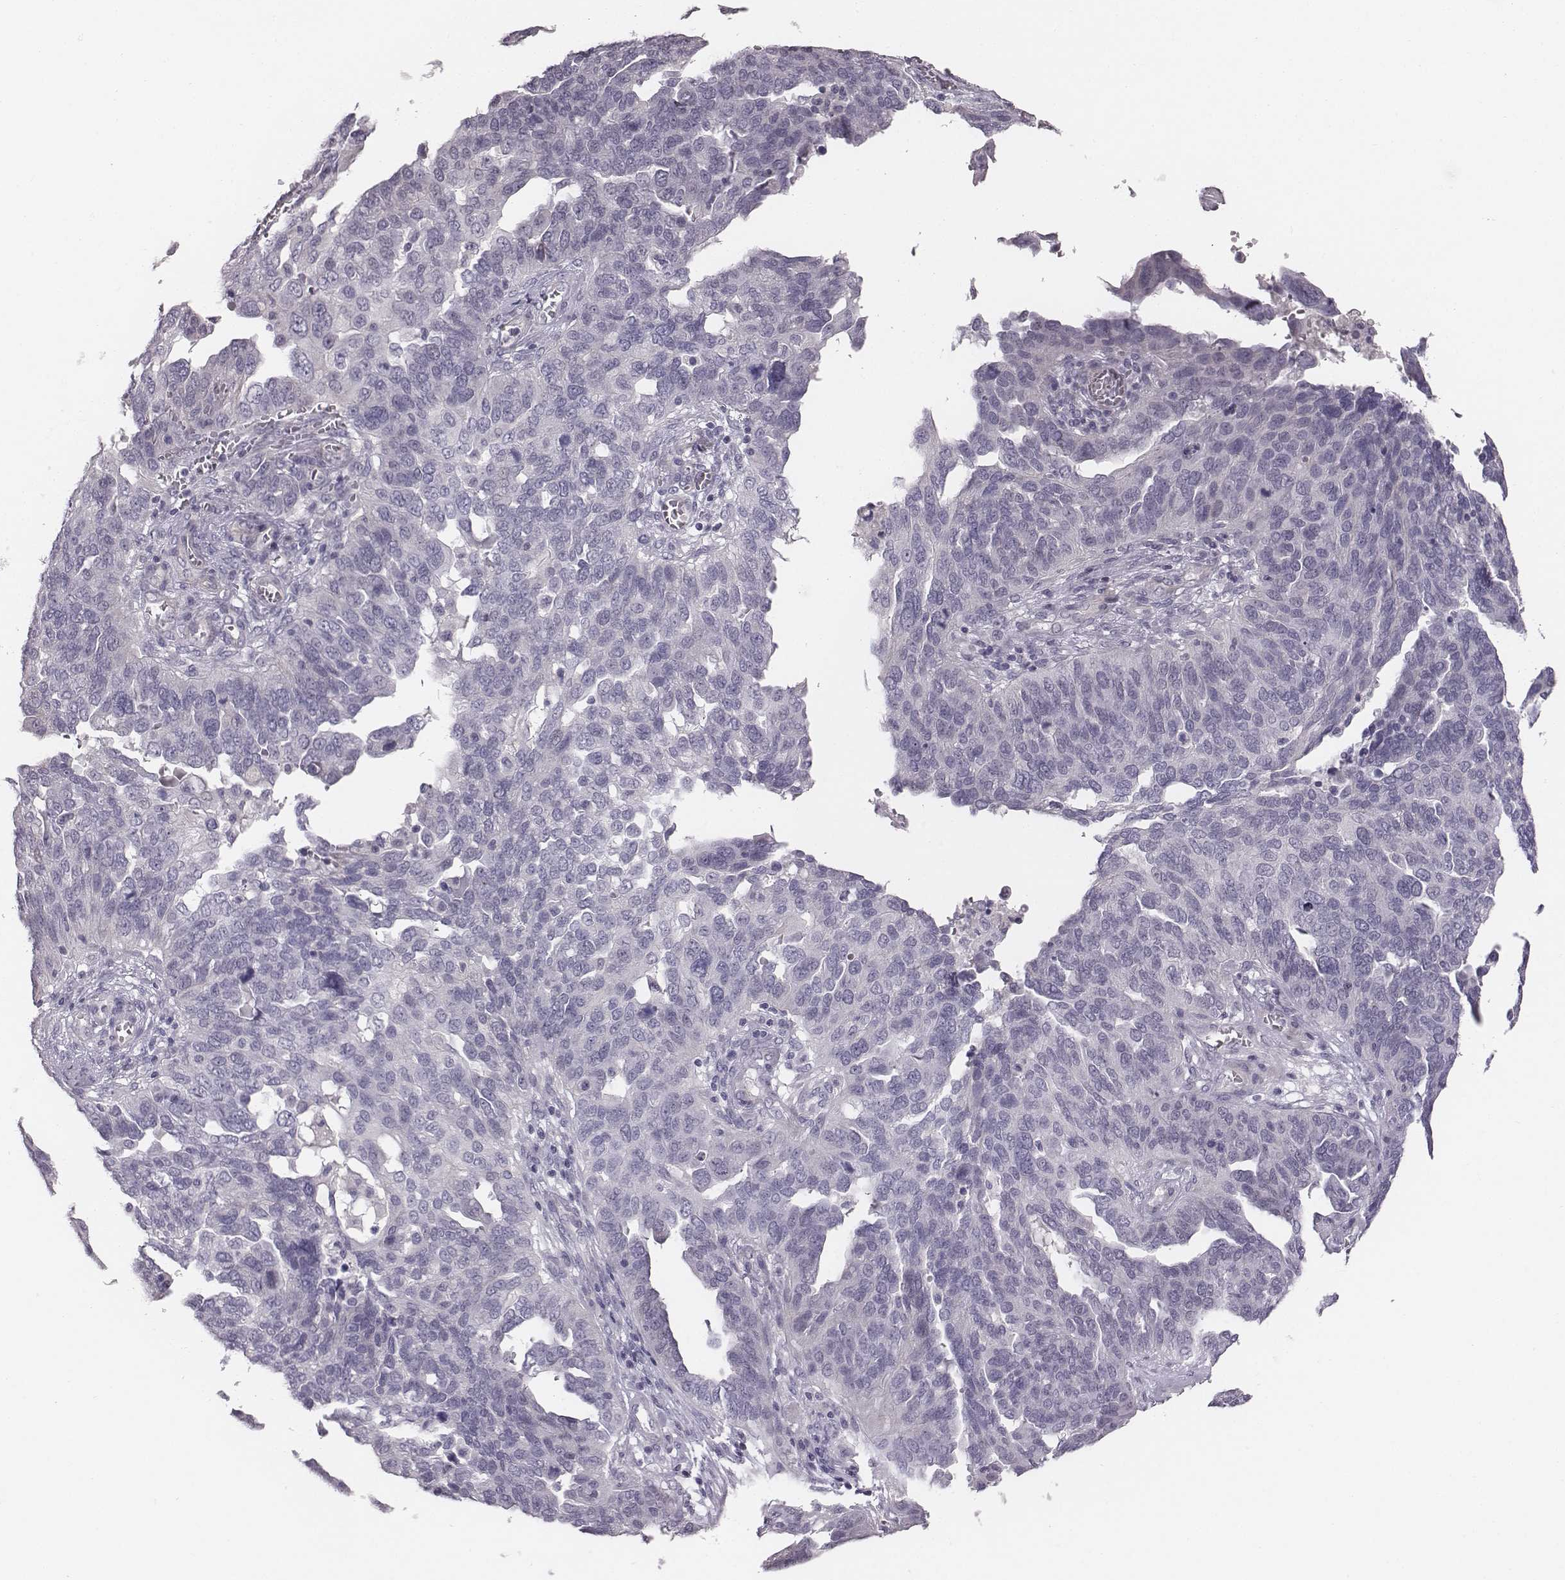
{"staining": {"intensity": "negative", "quantity": "none", "location": "none"}, "tissue": "ovarian cancer", "cell_type": "Tumor cells", "image_type": "cancer", "snomed": [{"axis": "morphology", "description": "Carcinoma, endometroid"}, {"axis": "topography", "description": "Soft tissue"}, {"axis": "topography", "description": "Ovary"}], "caption": "The image demonstrates no staining of tumor cells in ovarian endometroid carcinoma.", "gene": "CACNG4", "patient": {"sex": "female", "age": 52}}